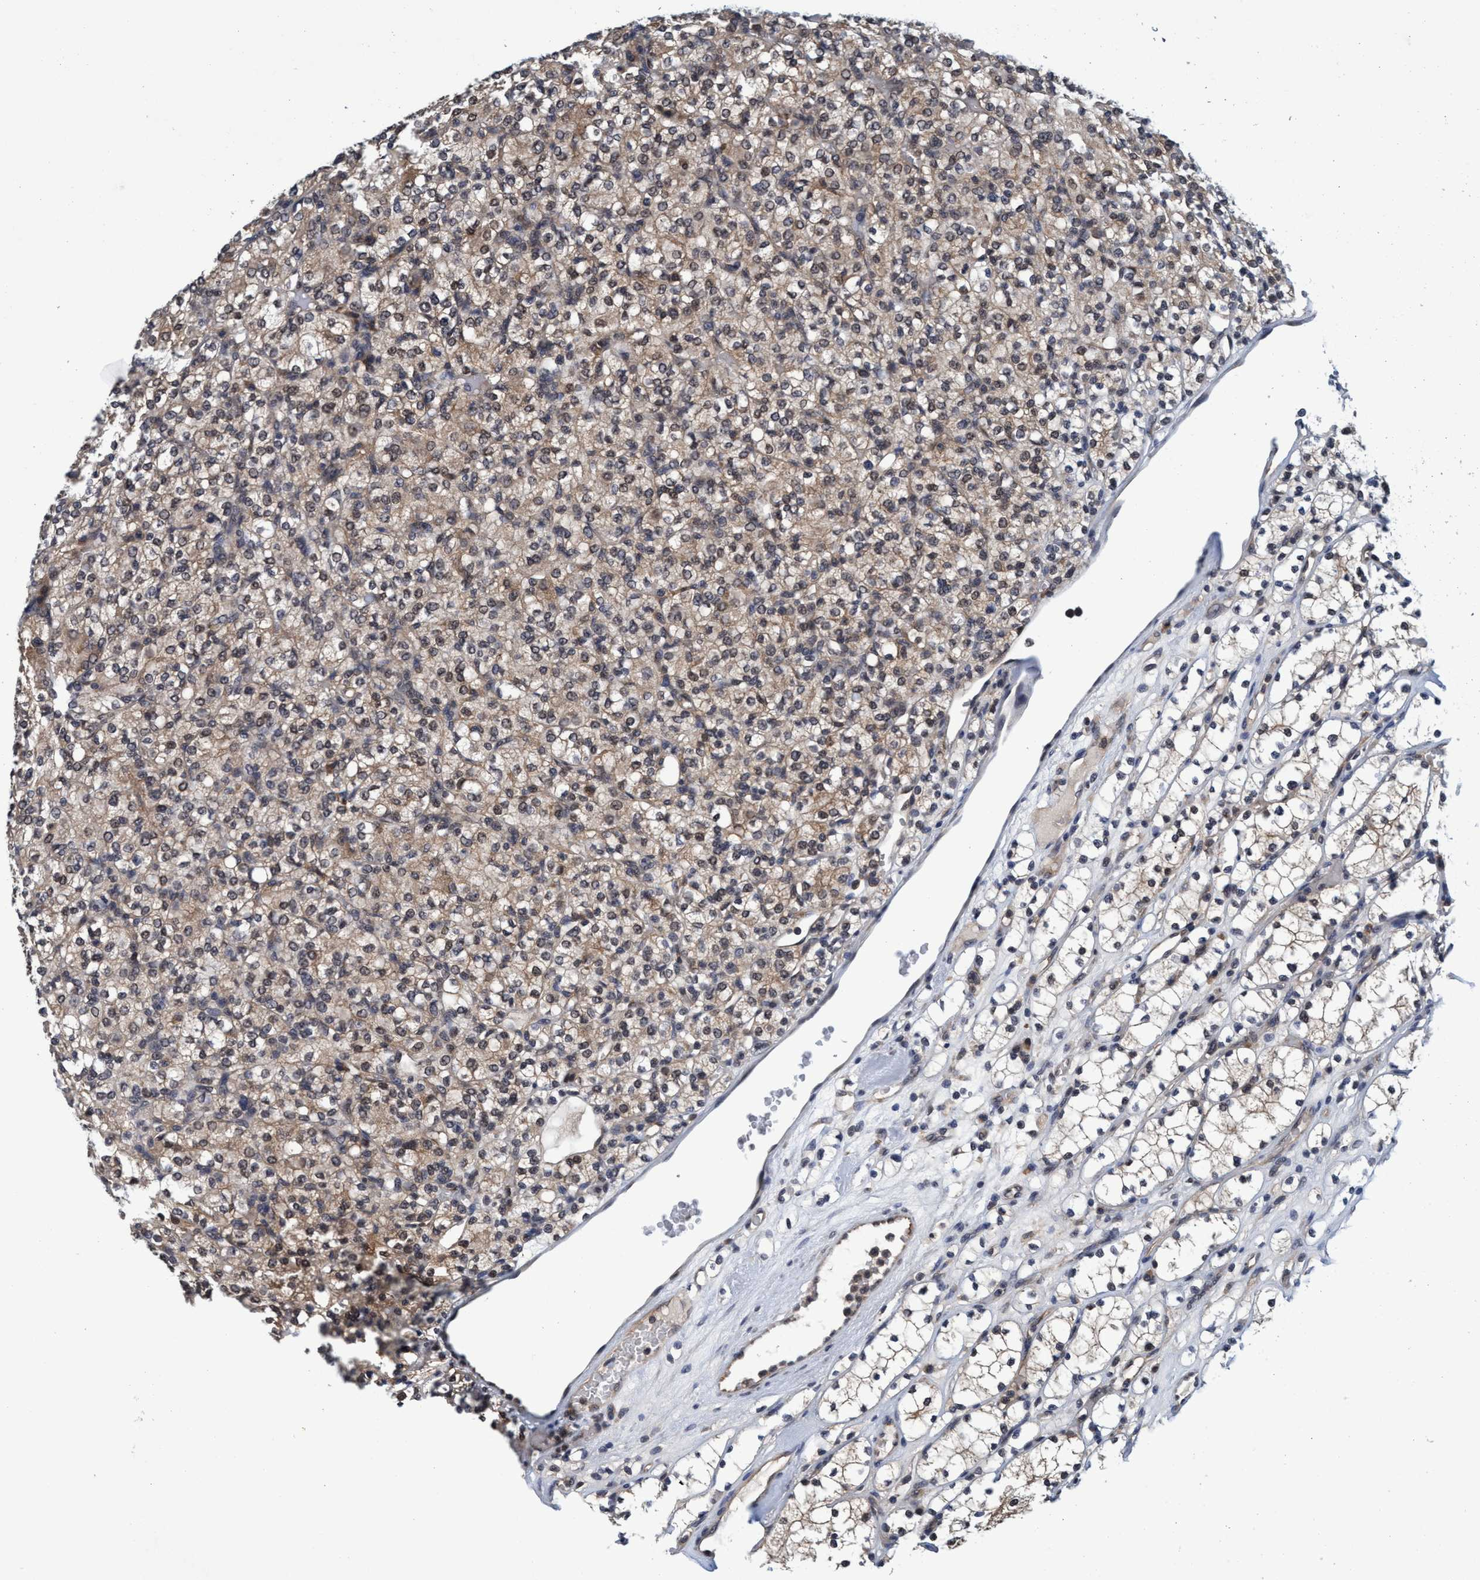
{"staining": {"intensity": "weak", "quantity": "25%-75%", "location": "cytoplasmic/membranous,nuclear"}, "tissue": "renal cancer", "cell_type": "Tumor cells", "image_type": "cancer", "snomed": [{"axis": "morphology", "description": "Adenocarcinoma, NOS"}, {"axis": "topography", "description": "Kidney"}], "caption": "This micrograph shows IHC staining of adenocarcinoma (renal), with low weak cytoplasmic/membranous and nuclear staining in approximately 25%-75% of tumor cells.", "gene": "PSMD12", "patient": {"sex": "male", "age": 77}}